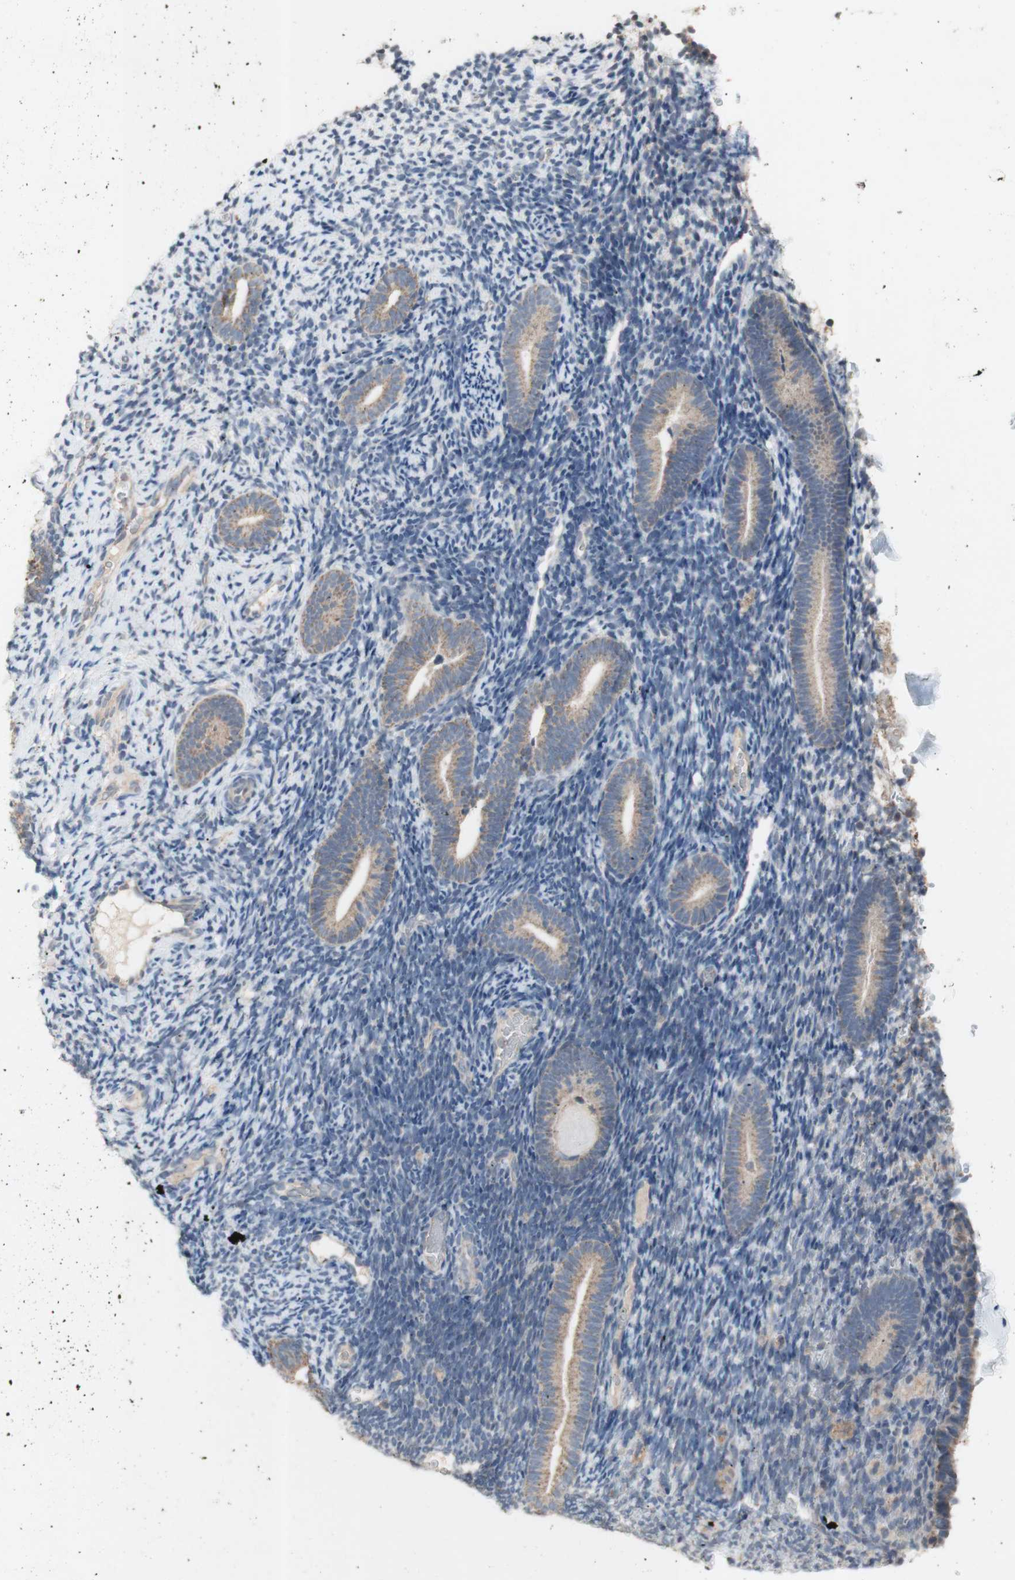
{"staining": {"intensity": "weak", "quantity": "25%-75%", "location": "cytoplasmic/membranous"}, "tissue": "endometrium", "cell_type": "Cells in endometrial stroma", "image_type": "normal", "snomed": [{"axis": "morphology", "description": "Normal tissue, NOS"}, {"axis": "topography", "description": "Endometrium"}], "caption": "High-power microscopy captured an IHC histopathology image of benign endometrium, revealing weak cytoplasmic/membranous staining in about 25%-75% of cells in endometrial stroma. The staining is performed using DAB brown chromogen to label protein expression. The nuclei are counter-stained blue using hematoxylin.", "gene": "PTGIS", "patient": {"sex": "female", "age": 51}}